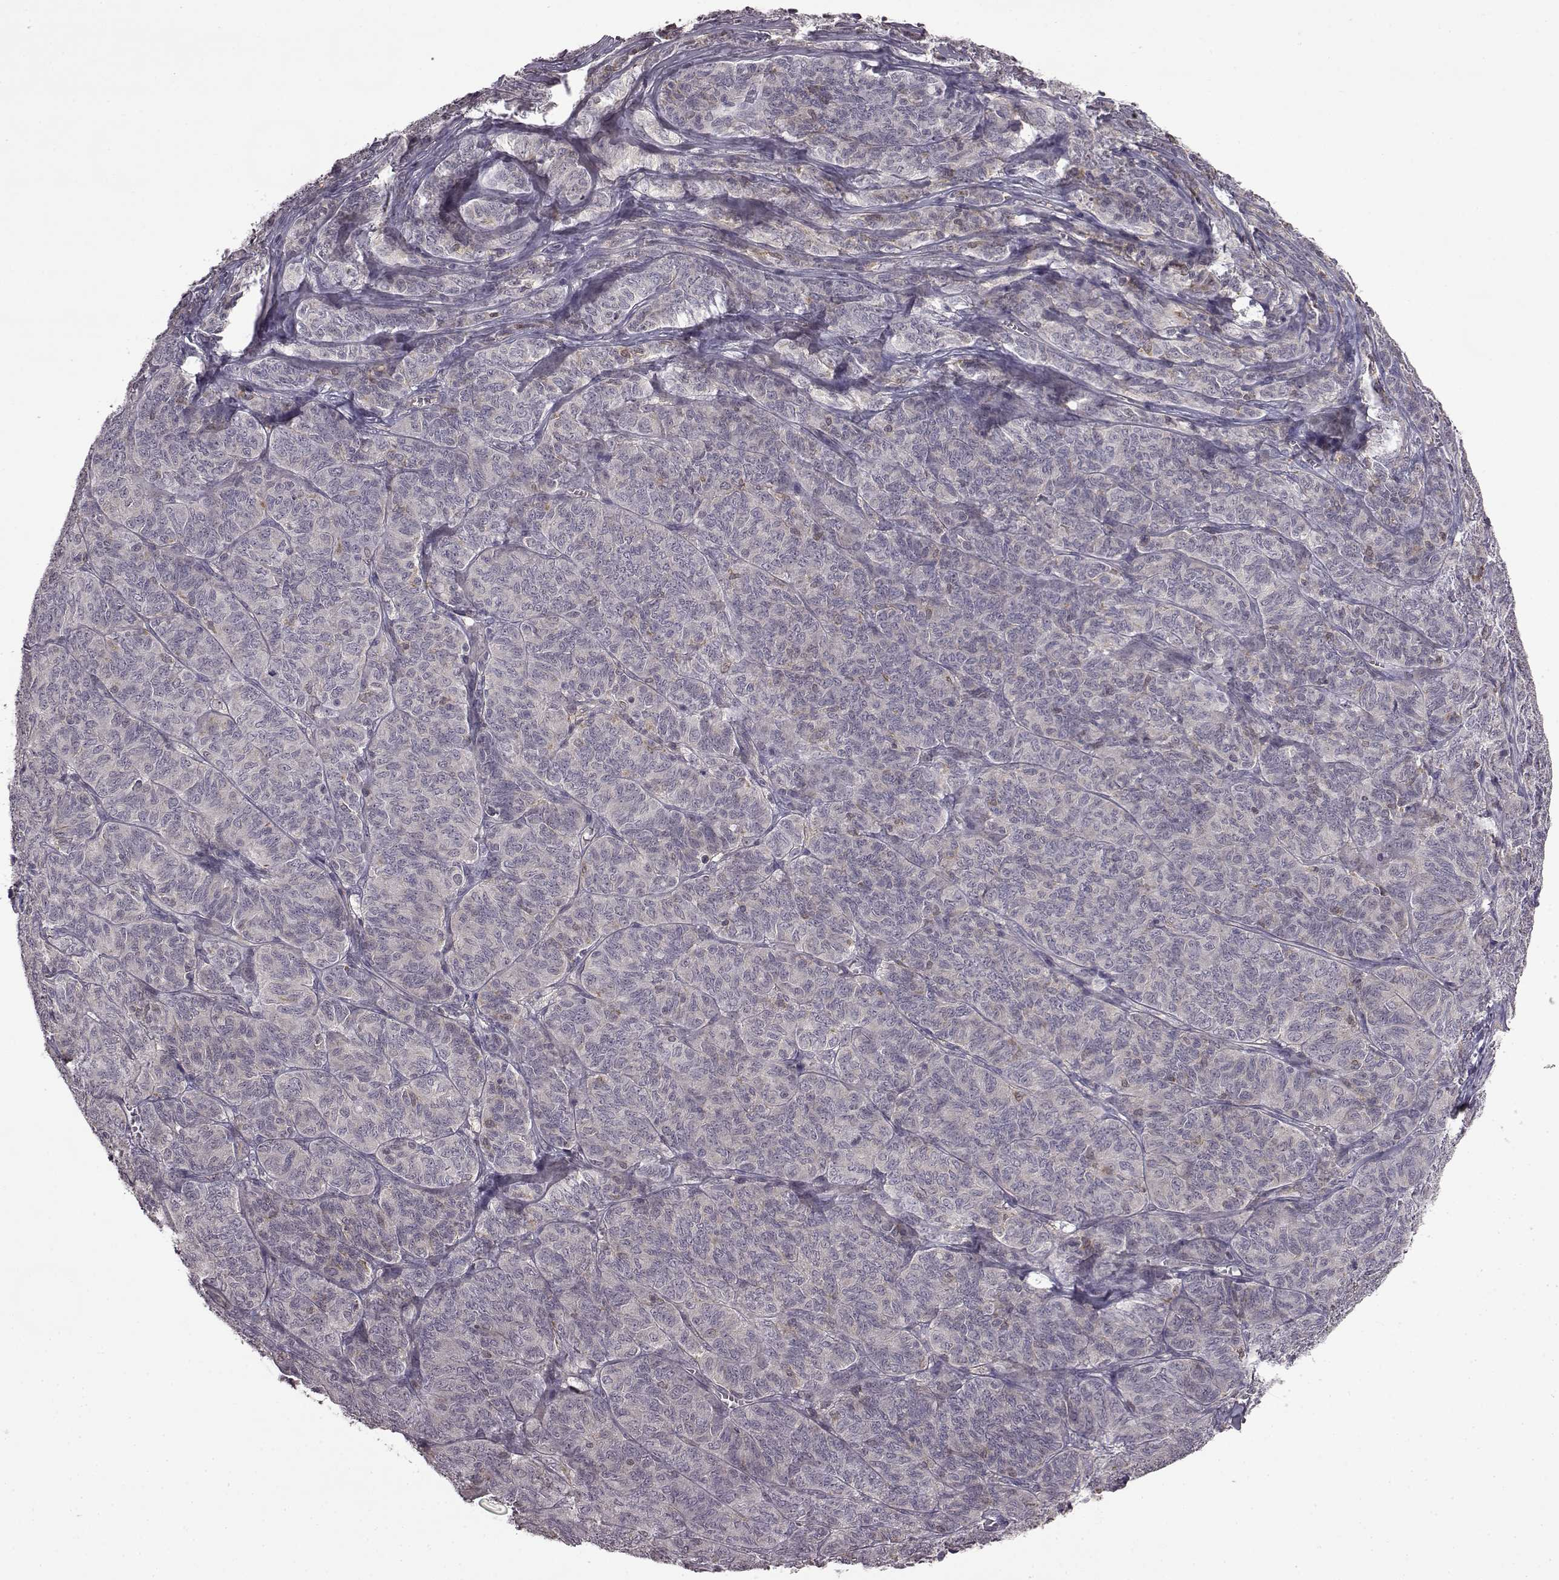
{"staining": {"intensity": "negative", "quantity": "none", "location": "none"}, "tissue": "ovarian cancer", "cell_type": "Tumor cells", "image_type": "cancer", "snomed": [{"axis": "morphology", "description": "Carcinoma, endometroid"}, {"axis": "topography", "description": "Ovary"}], "caption": "Immunohistochemistry (IHC) micrograph of neoplastic tissue: ovarian cancer stained with DAB (3,3'-diaminobenzidine) demonstrates no significant protein expression in tumor cells. The staining is performed using DAB brown chromogen with nuclei counter-stained in using hematoxylin.", "gene": "B3GNT6", "patient": {"sex": "female", "age": 80}}